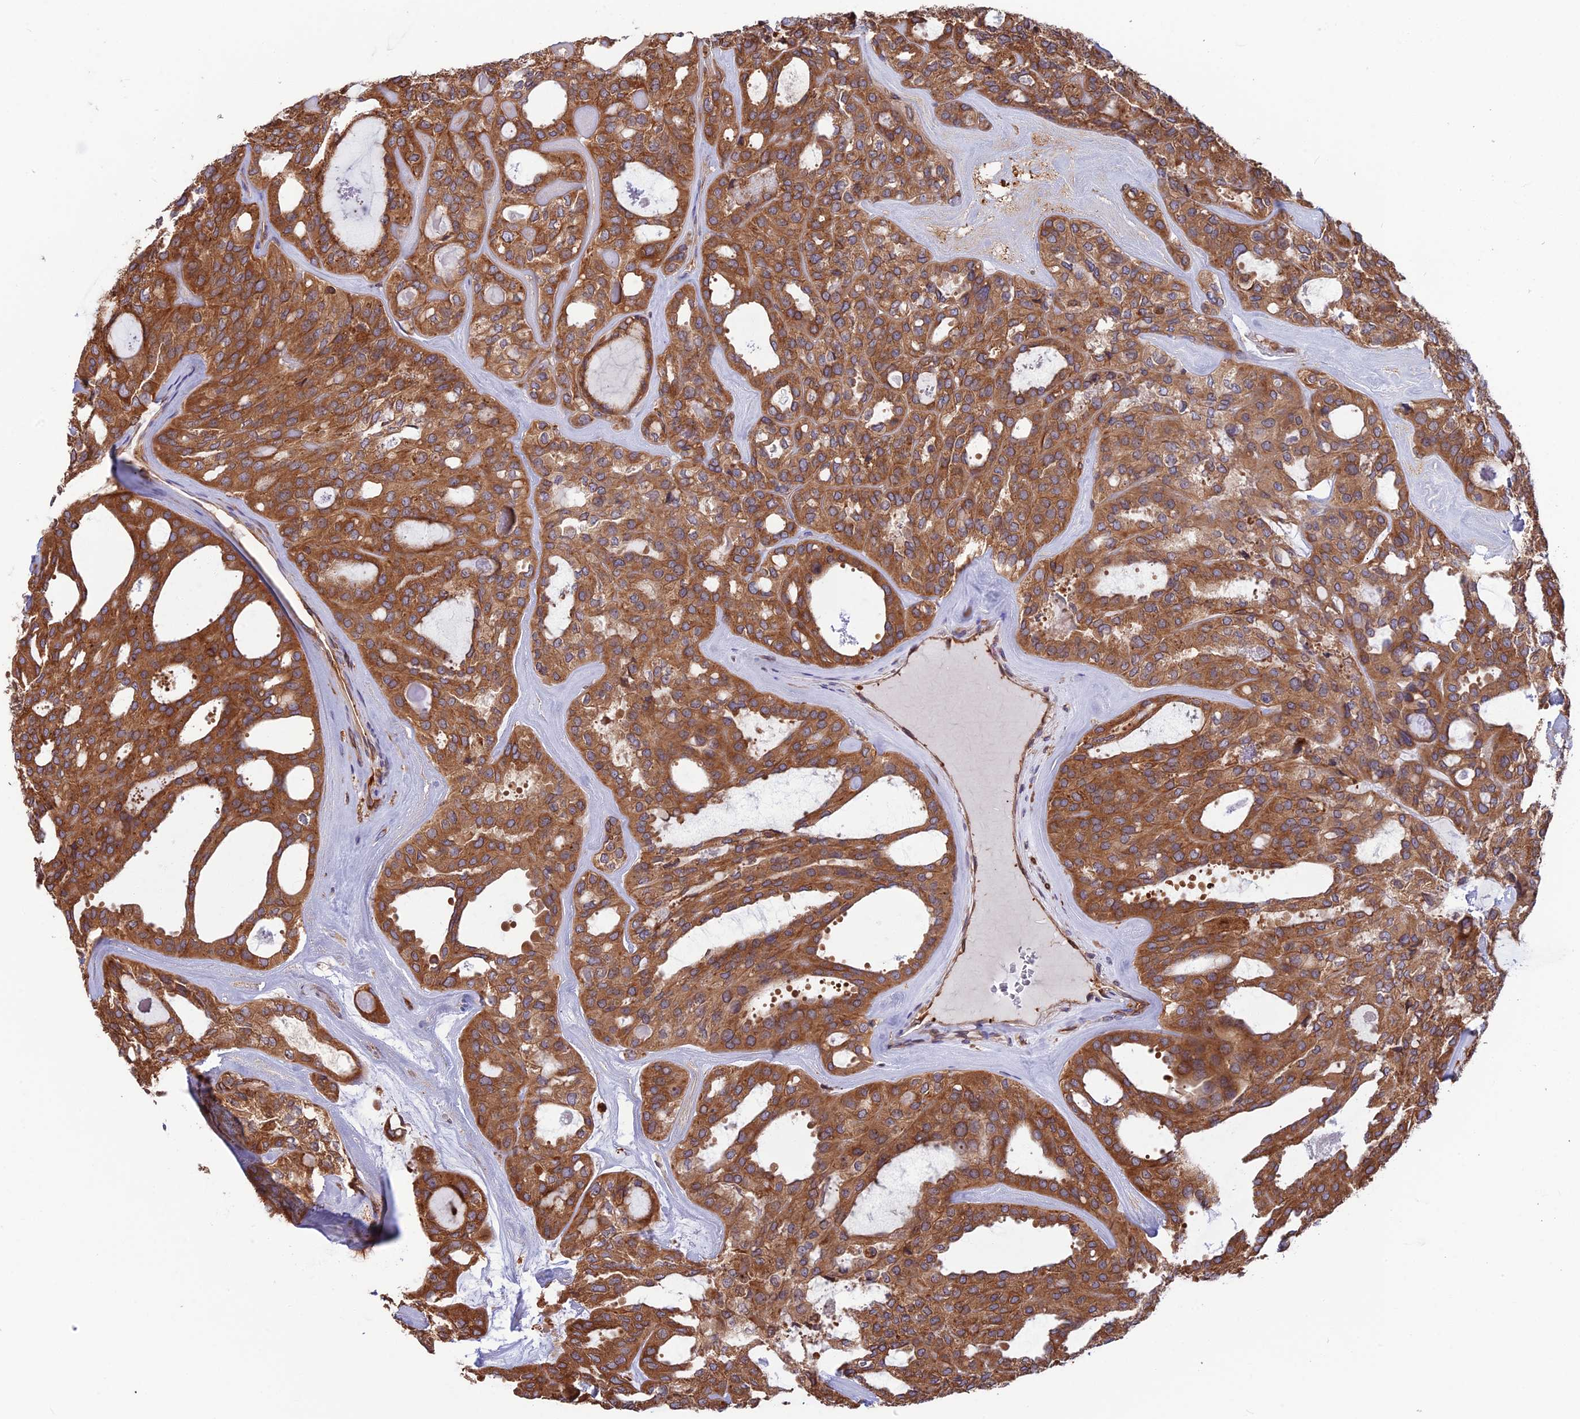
{"staining": {"intensity": "moderate", "quantity": ">75%", "location": "cytoplasmic/membranous"}, "tissue": "thyroid cancer", "cell_type": "Tumor cells", "image_type": "cancer", "snomed": [{"axis": "morphology", "description": "Follicular adenoma carcinoma, NOS"}, {"axis": "topography", "description": "Thyroid gland"}], "caption": "Thyroid cancer stained for a protein displays moderate cytoplasmic/membranous positivity in tumor cells. The staining is performed using DAB (3,3'-diaminobenzidine) brown chromogen to label protein expression. The nuclei are counter-stained blue using hematoxylin.", "gene": "WDR1", "patient": {"sex": "male", "age": 75}}